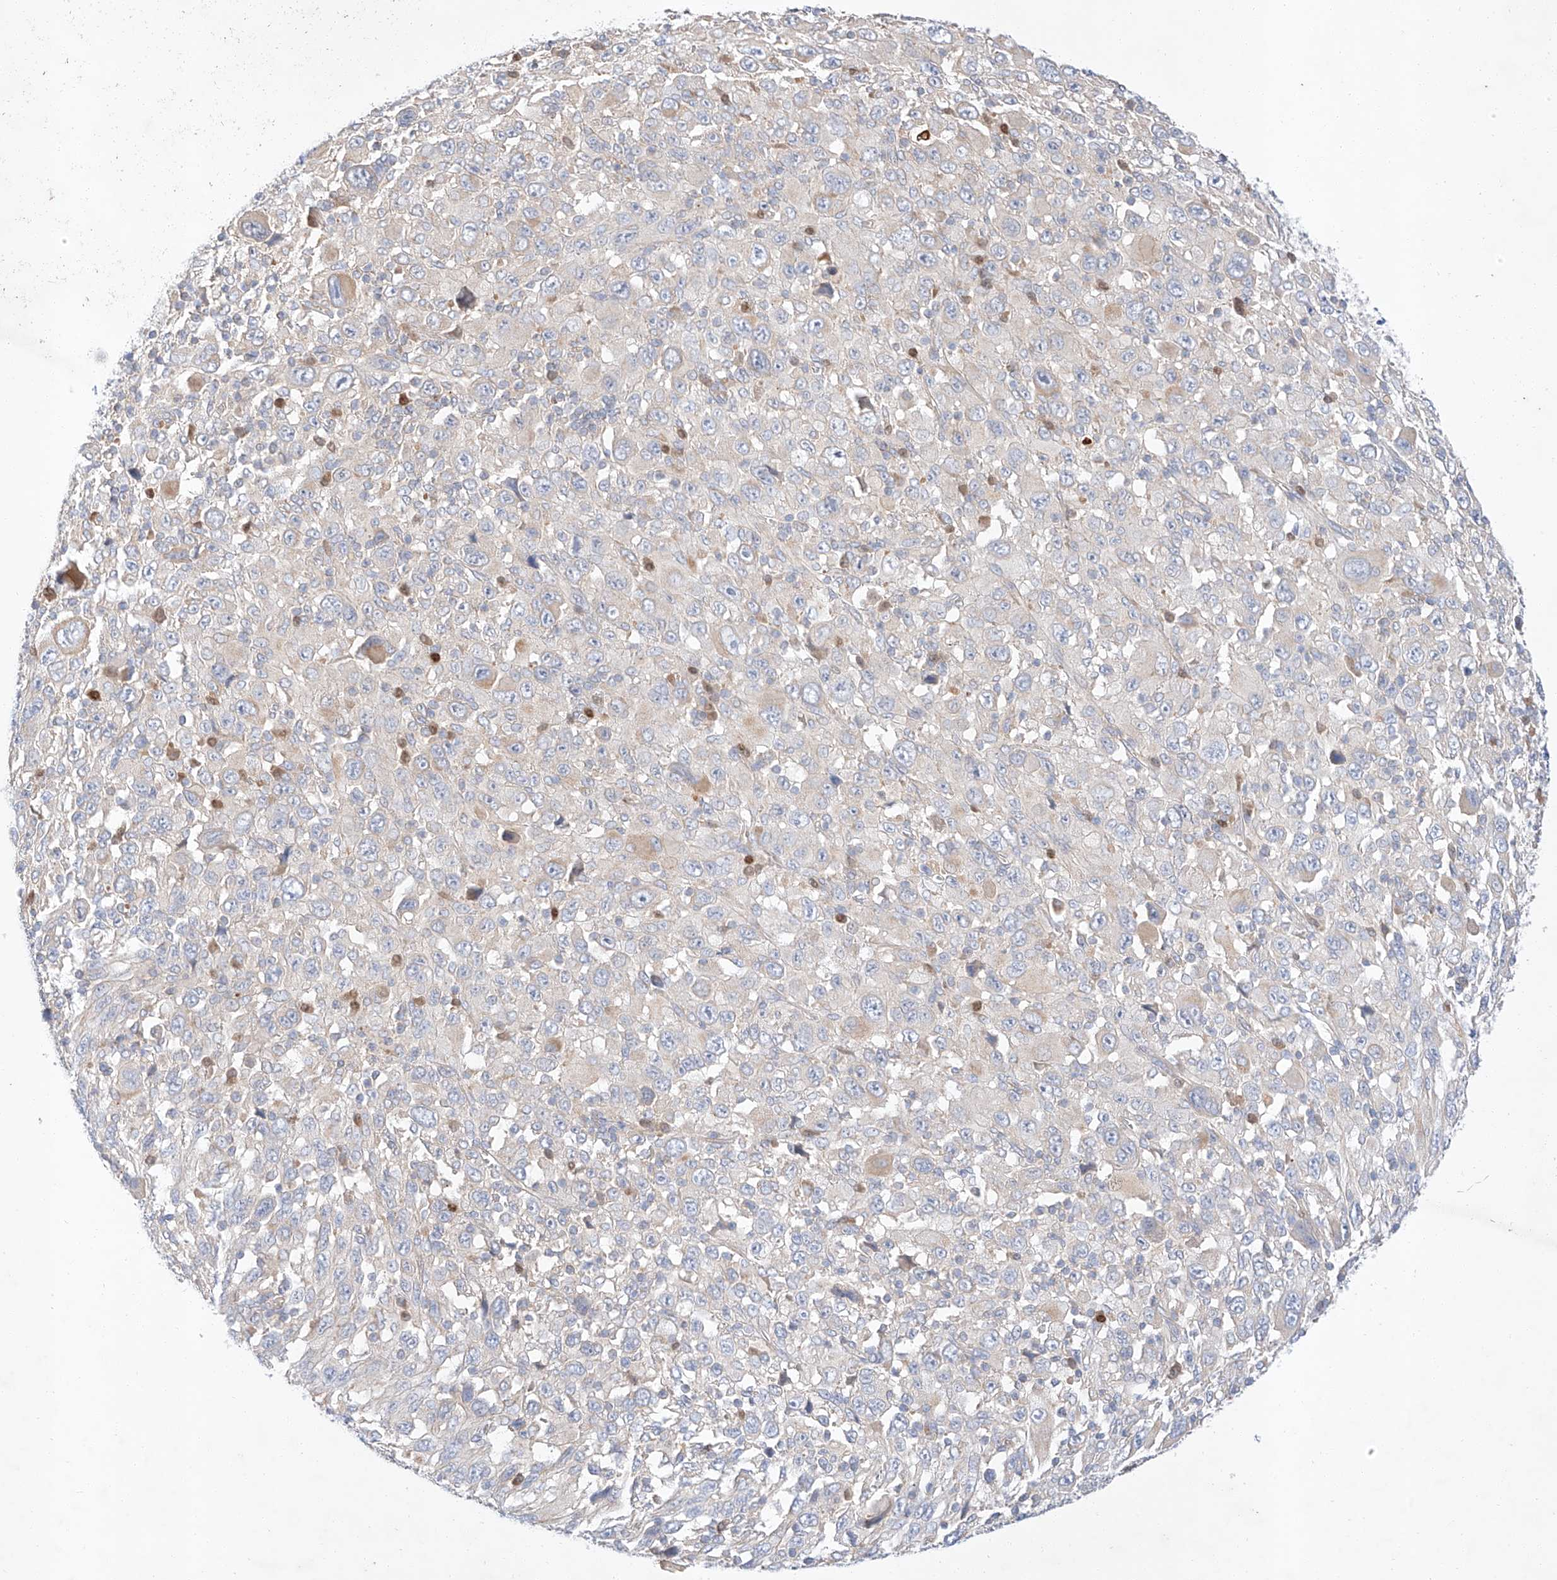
{"staining": {"intensity": "negative", "quantity": "none", "location": "none"}, "tissue": "melanoma", "cell_type": "Tumor cells", "image_type": "cancer", "snomed": [{"axis": "morphology", "description": "Malignant melanoma, Metastatic site"}, {"axis": "topography", "description": "Skin"}], "caption": "Human malignant melanoma (metastatic site) stained for a protein using immunohistochemistry (IHC) shows no expression in tumor cells.", "gene": "C6orf118", "patient": {"sex": "female", "age": 56}}